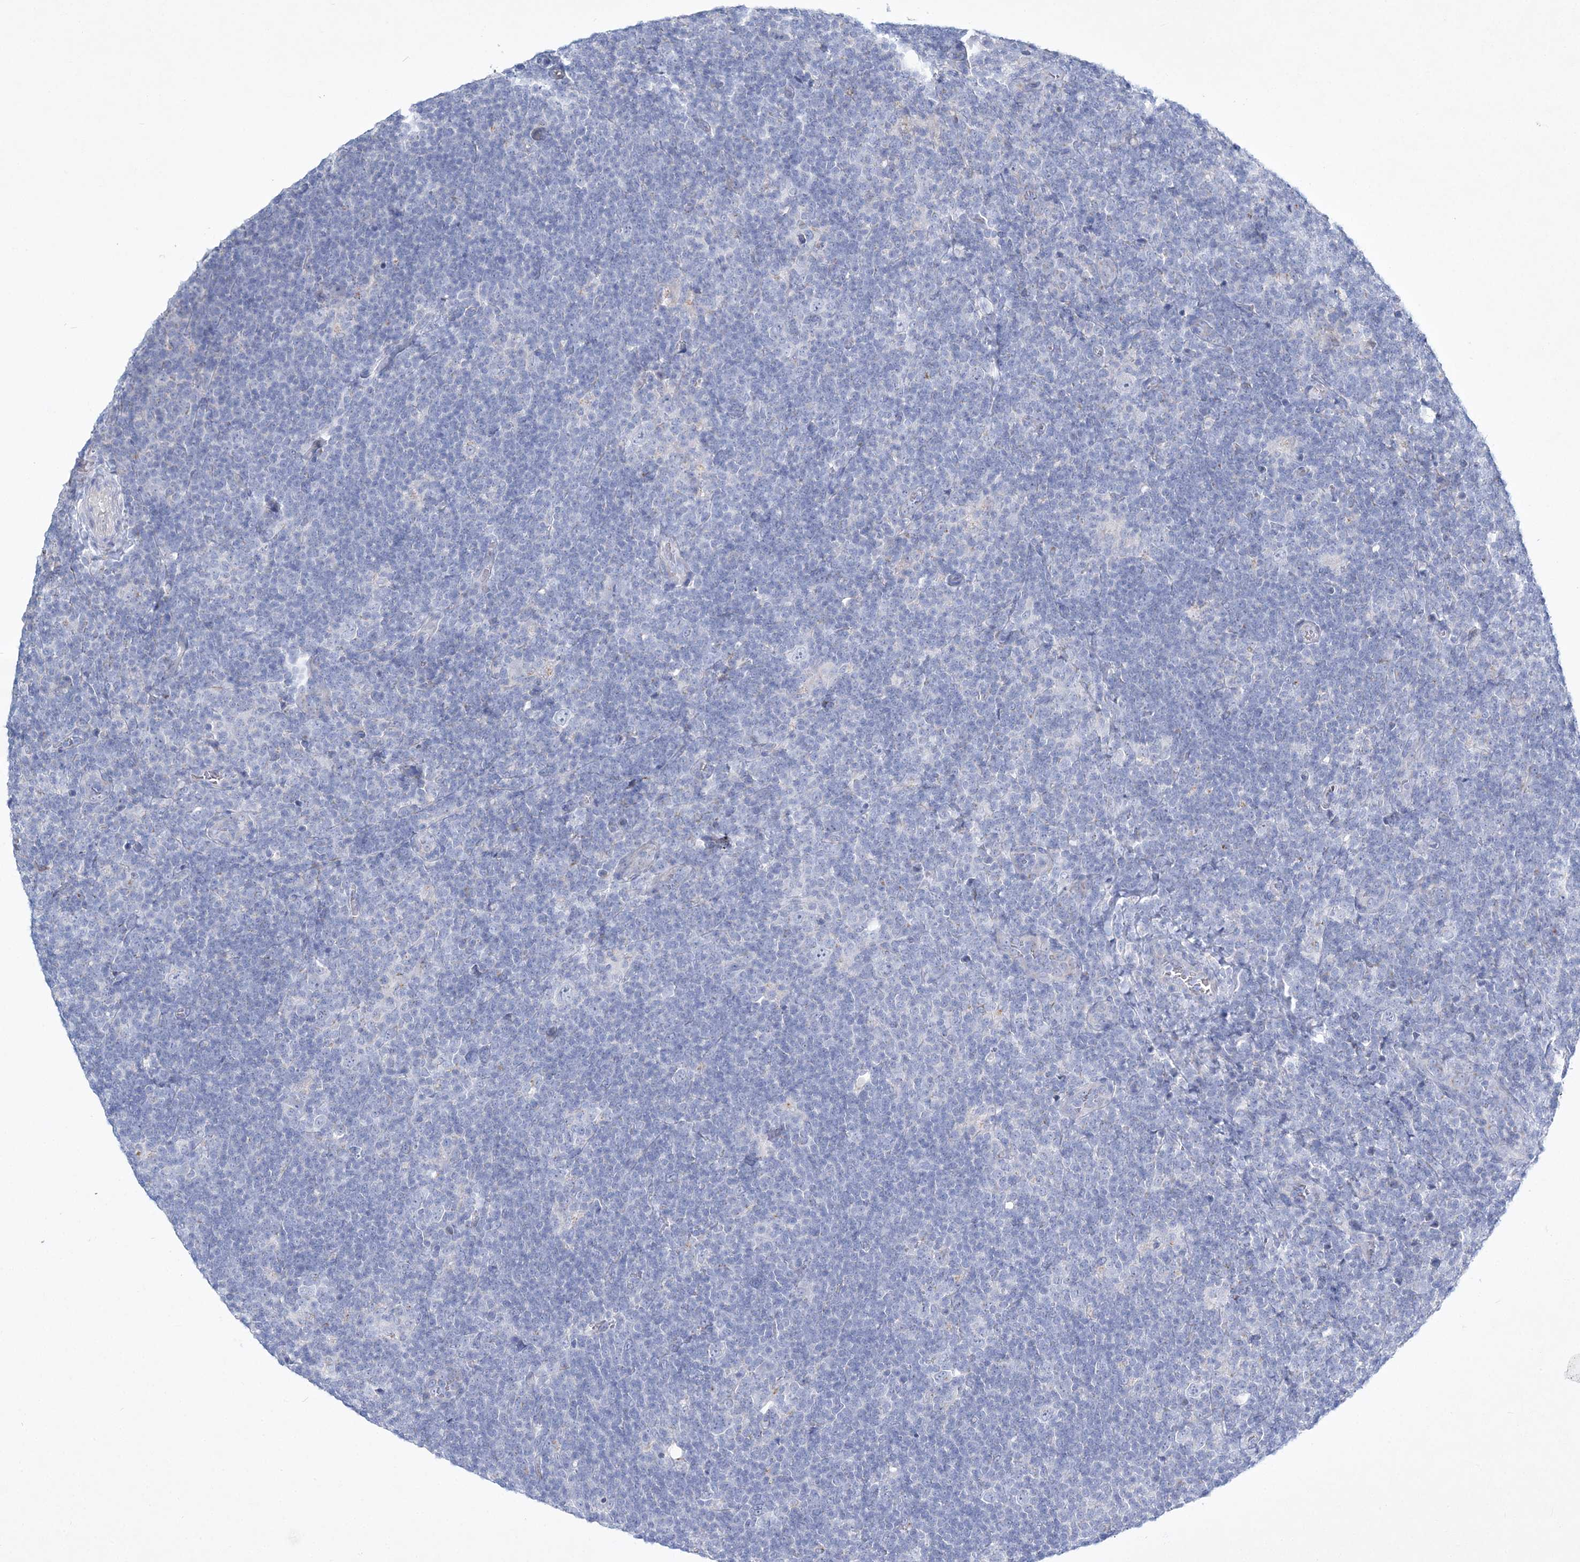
{"staining": {"intensity": "negative", "quantity": "none", "location": "none"}, "tissue": "lymphoma", "cell_type": "Tumor cells", "image_type": "cancer", "snomed": [{"axis": "morphology", "description": "Hodgkin's disease, NOS"}, {"axis": "topography", "description": "Lymph node"}], "caption": "This is a image of immunohistochemistry (IHC) staining of Hodgkin's disease, which shows no expression in tumor cells.", "gene": "ADGRL1", "patient": {"sex": "female", "age": 57}}